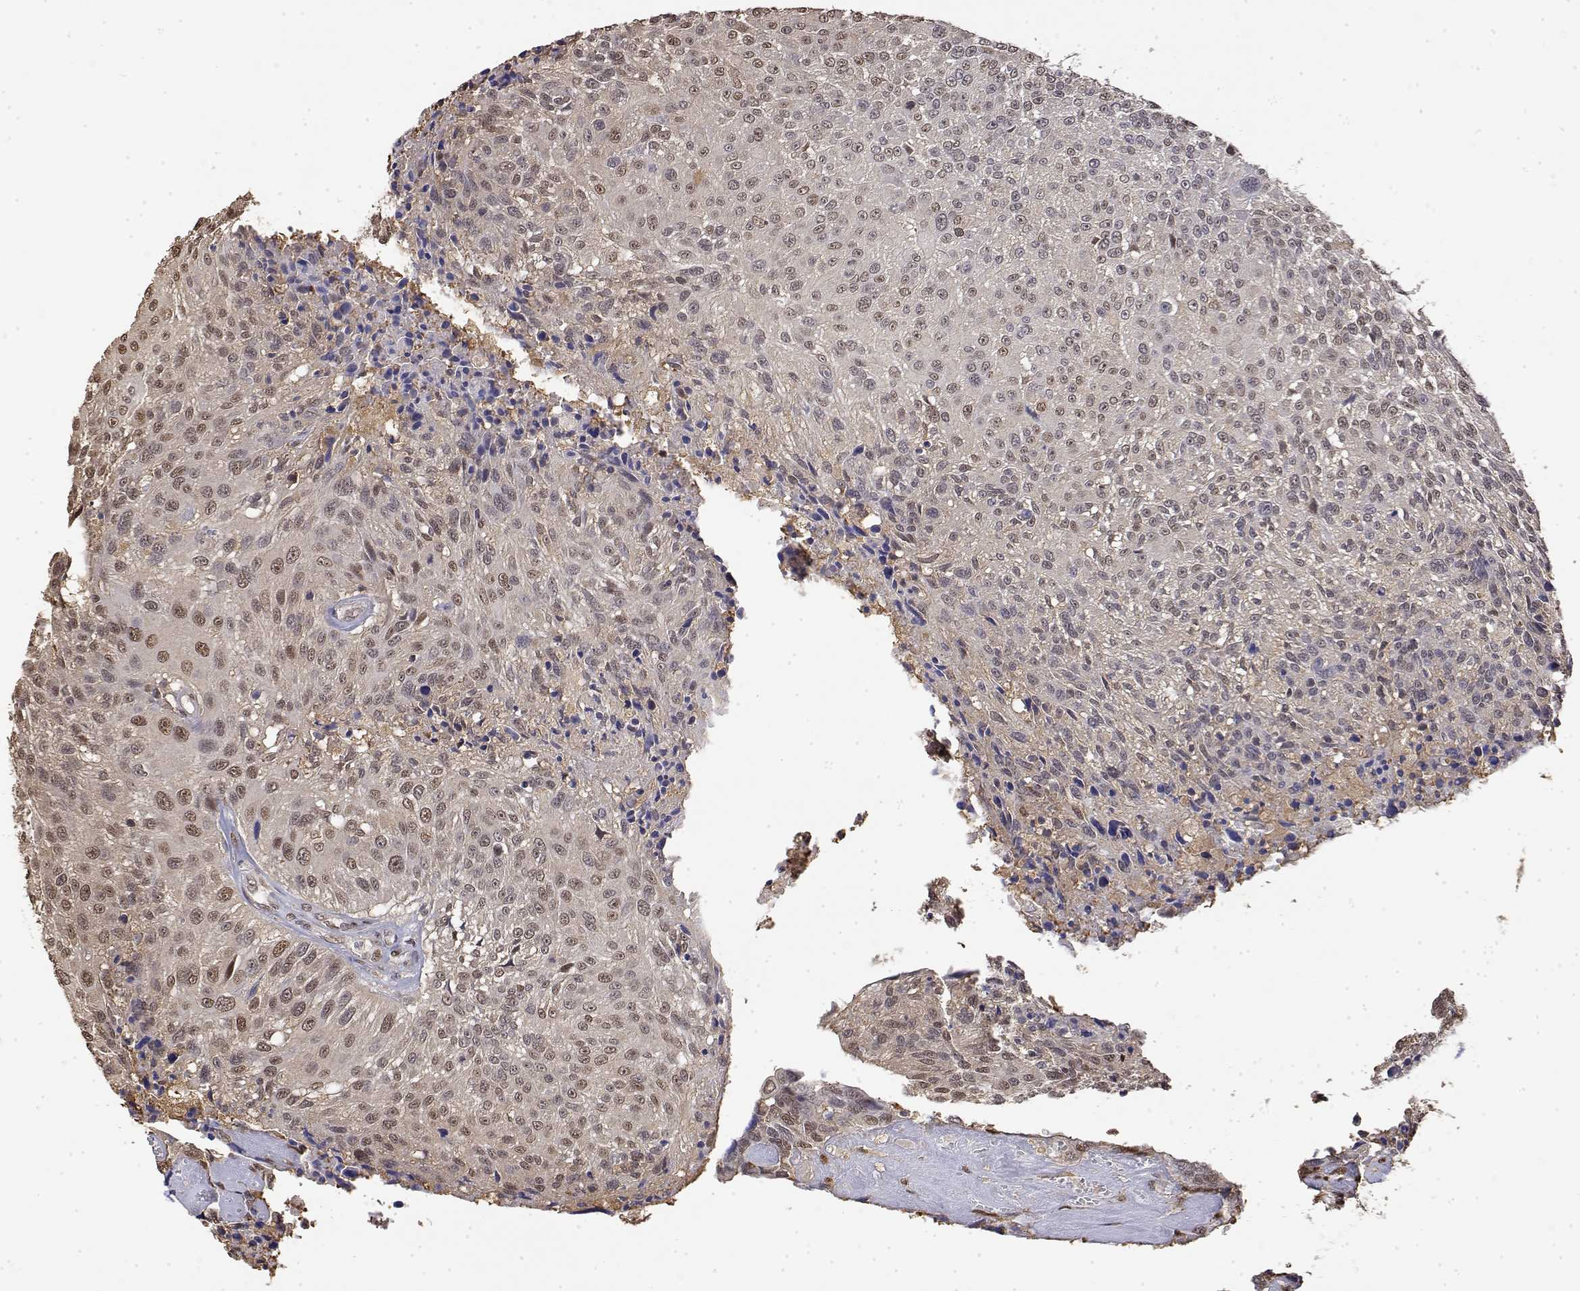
{"staining": {"intensity": "moderate", "quantity": "<25%", "location": "nuclear"}, "tissue": "urothelial cancer", "cell_type": "Tumor cells", "image_type": "cancer", "snomed": [{"axis": "morphology", "description": "Urothelial carcinoma, NOS"}, {"axis": "topography", "description": "Urinary bladder"}], "caption": "Brown immunohistochemical staining in urothelial cancer shows moderate nuclear expression in approximately <25% of tumor cells.", "gene": "TPI1", "patient": {"sex": "male", "age": 55}}